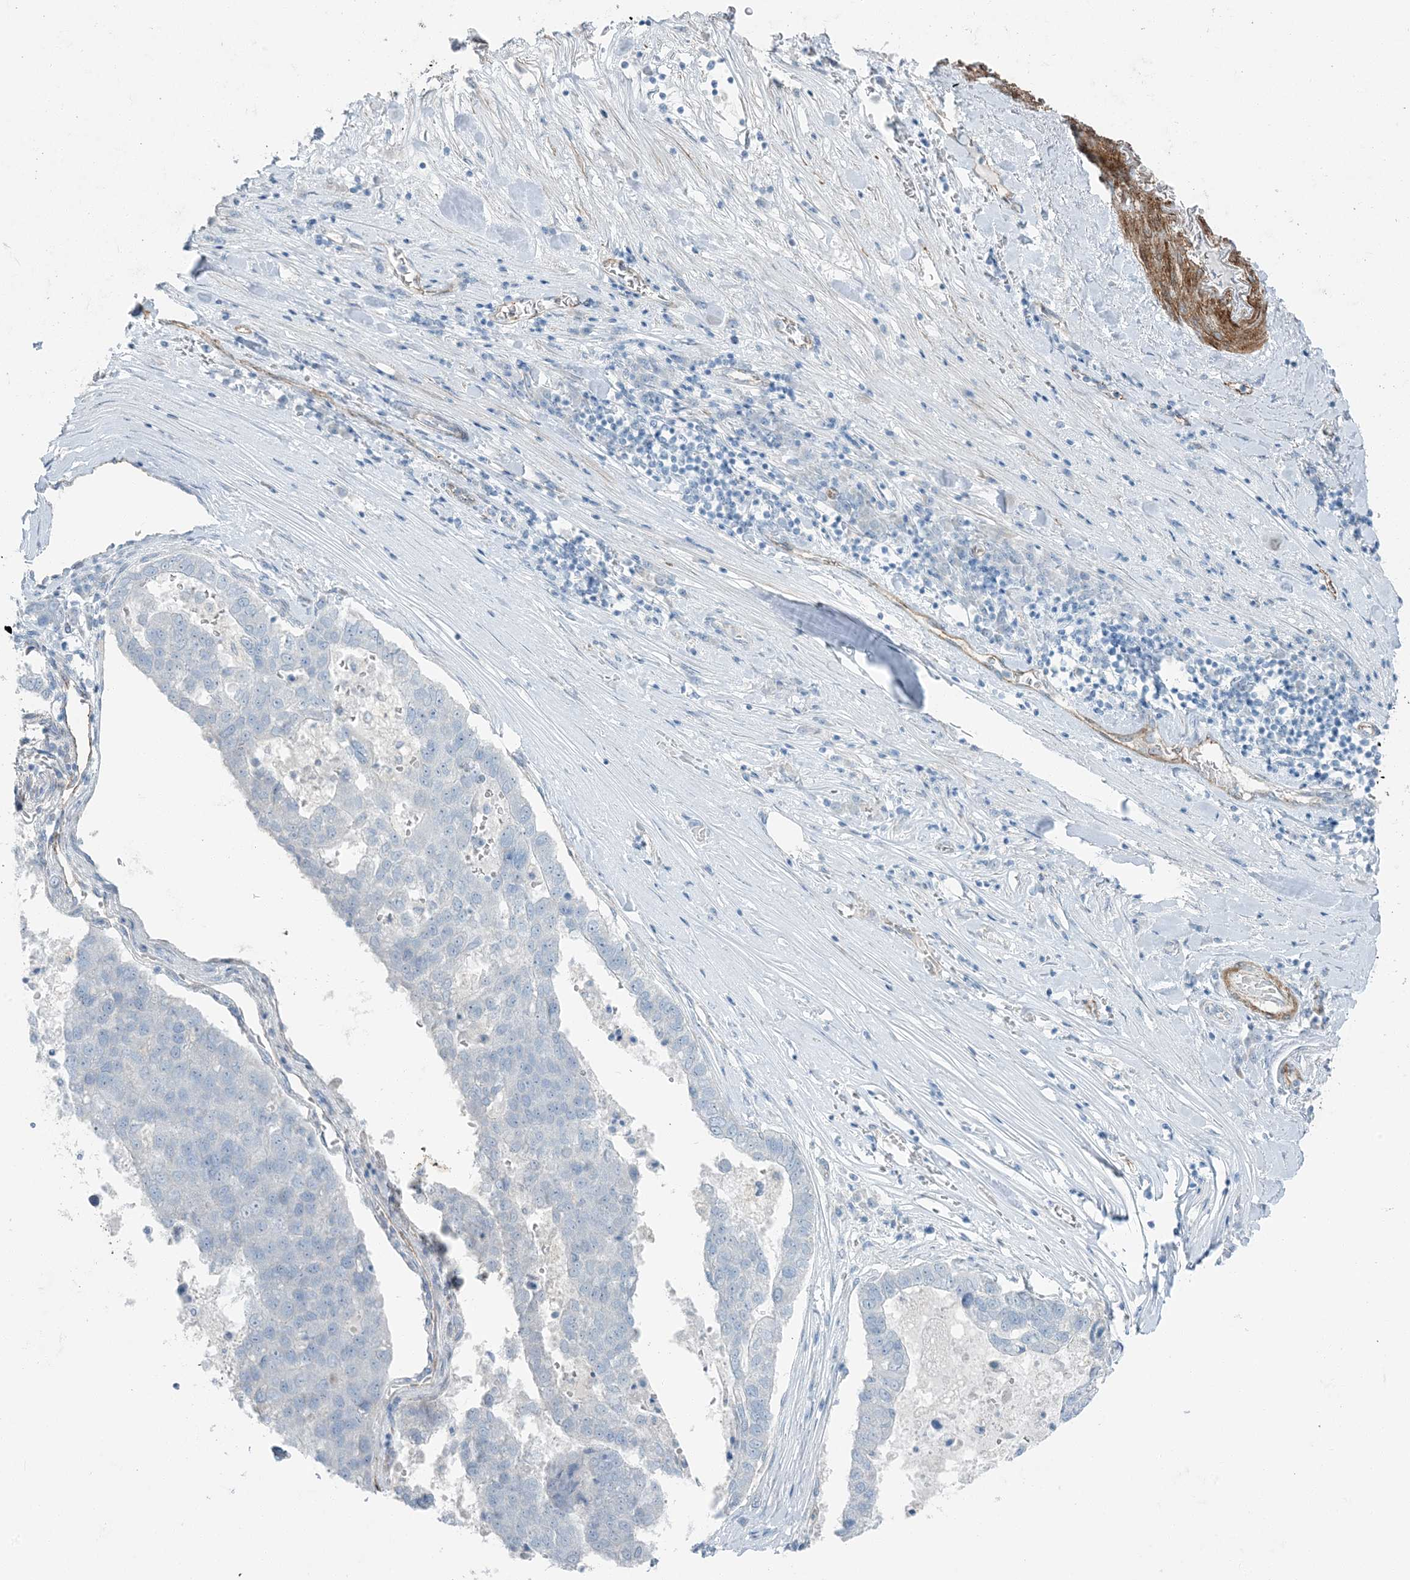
{"staining": {"intensity": "negative", "quantity": "none", "location": "none"}, "tissue": "pancreatic cancer", "cell_type": "Tumor cells", "image_type": "cancer", "snomed": [{"axis": "morphology", "description": "Adenocarcinoma, NOS"}, {"axis": "topography", "description": "Pancreas"}], "caption": "Tumor cells show no significant positivity in pancreatic cancer (adenocarcinoma). (Immunohistochemistry (ihc), brightfield microscopy, high magnification).", "gene": "PGM5", "patient": {"sex": "female", "age": 61}}